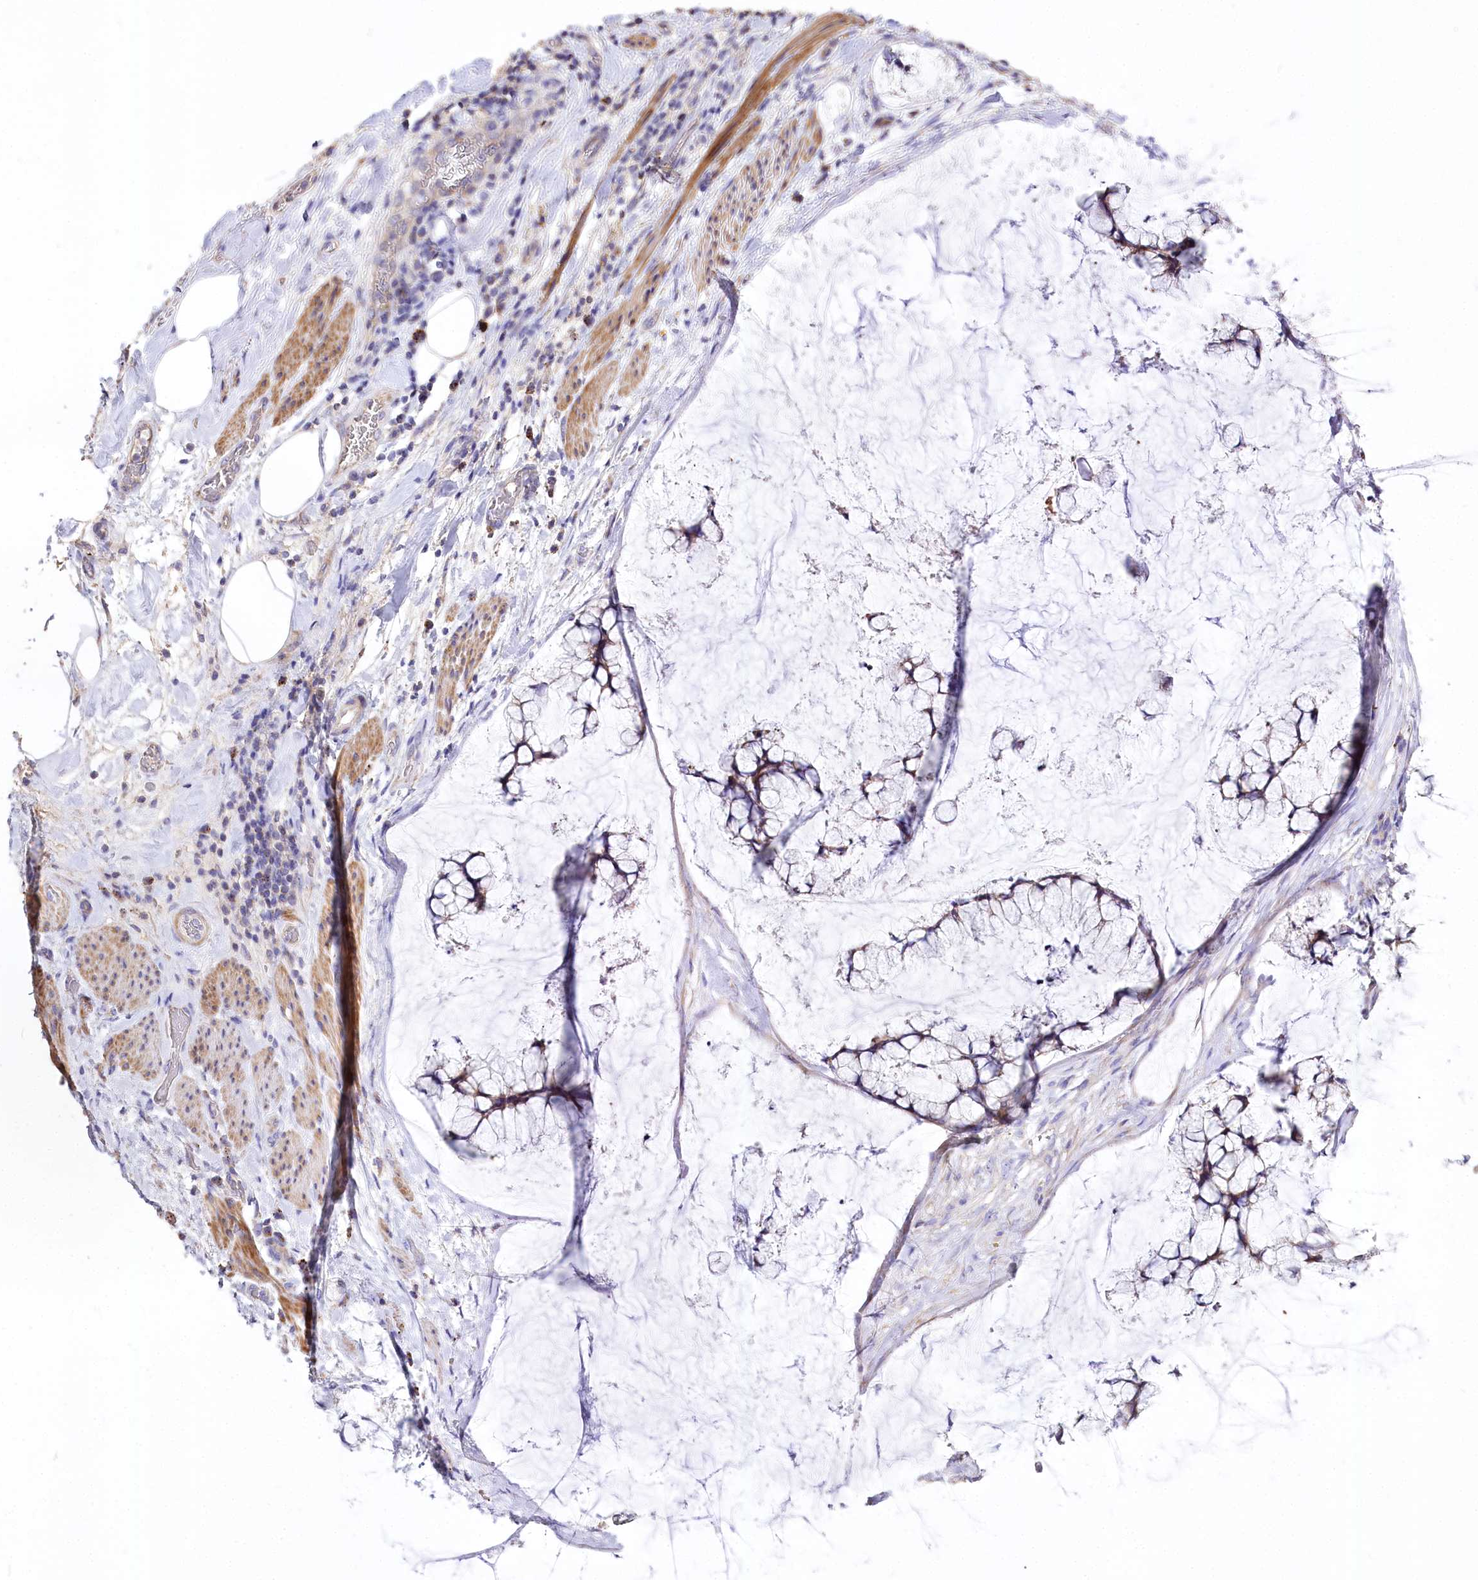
{"staining": {"intensity": "weak", "quantity": "25%-75%", "location": "cytoplasmic/membranous"}, "tissue": "ovarian cancer", "cell_type": "Tumor cells", "image_type": "cancer", "snomed": [{"axis": "morphology", "description": "Cystadenocarcinoma, mucinous, NOS"}, {"axis": "topography", "description": "Ovary"}], "caption": "Brown immunohistochemical staining in human ovarian cancer (mucinous cystadenocarcinoma) exhibits weak cytoplasmic/membranous staining in about 25%-75% of tumor cells.", "gene": "PTER", "patient": {"sex": "female", "age": 42}}